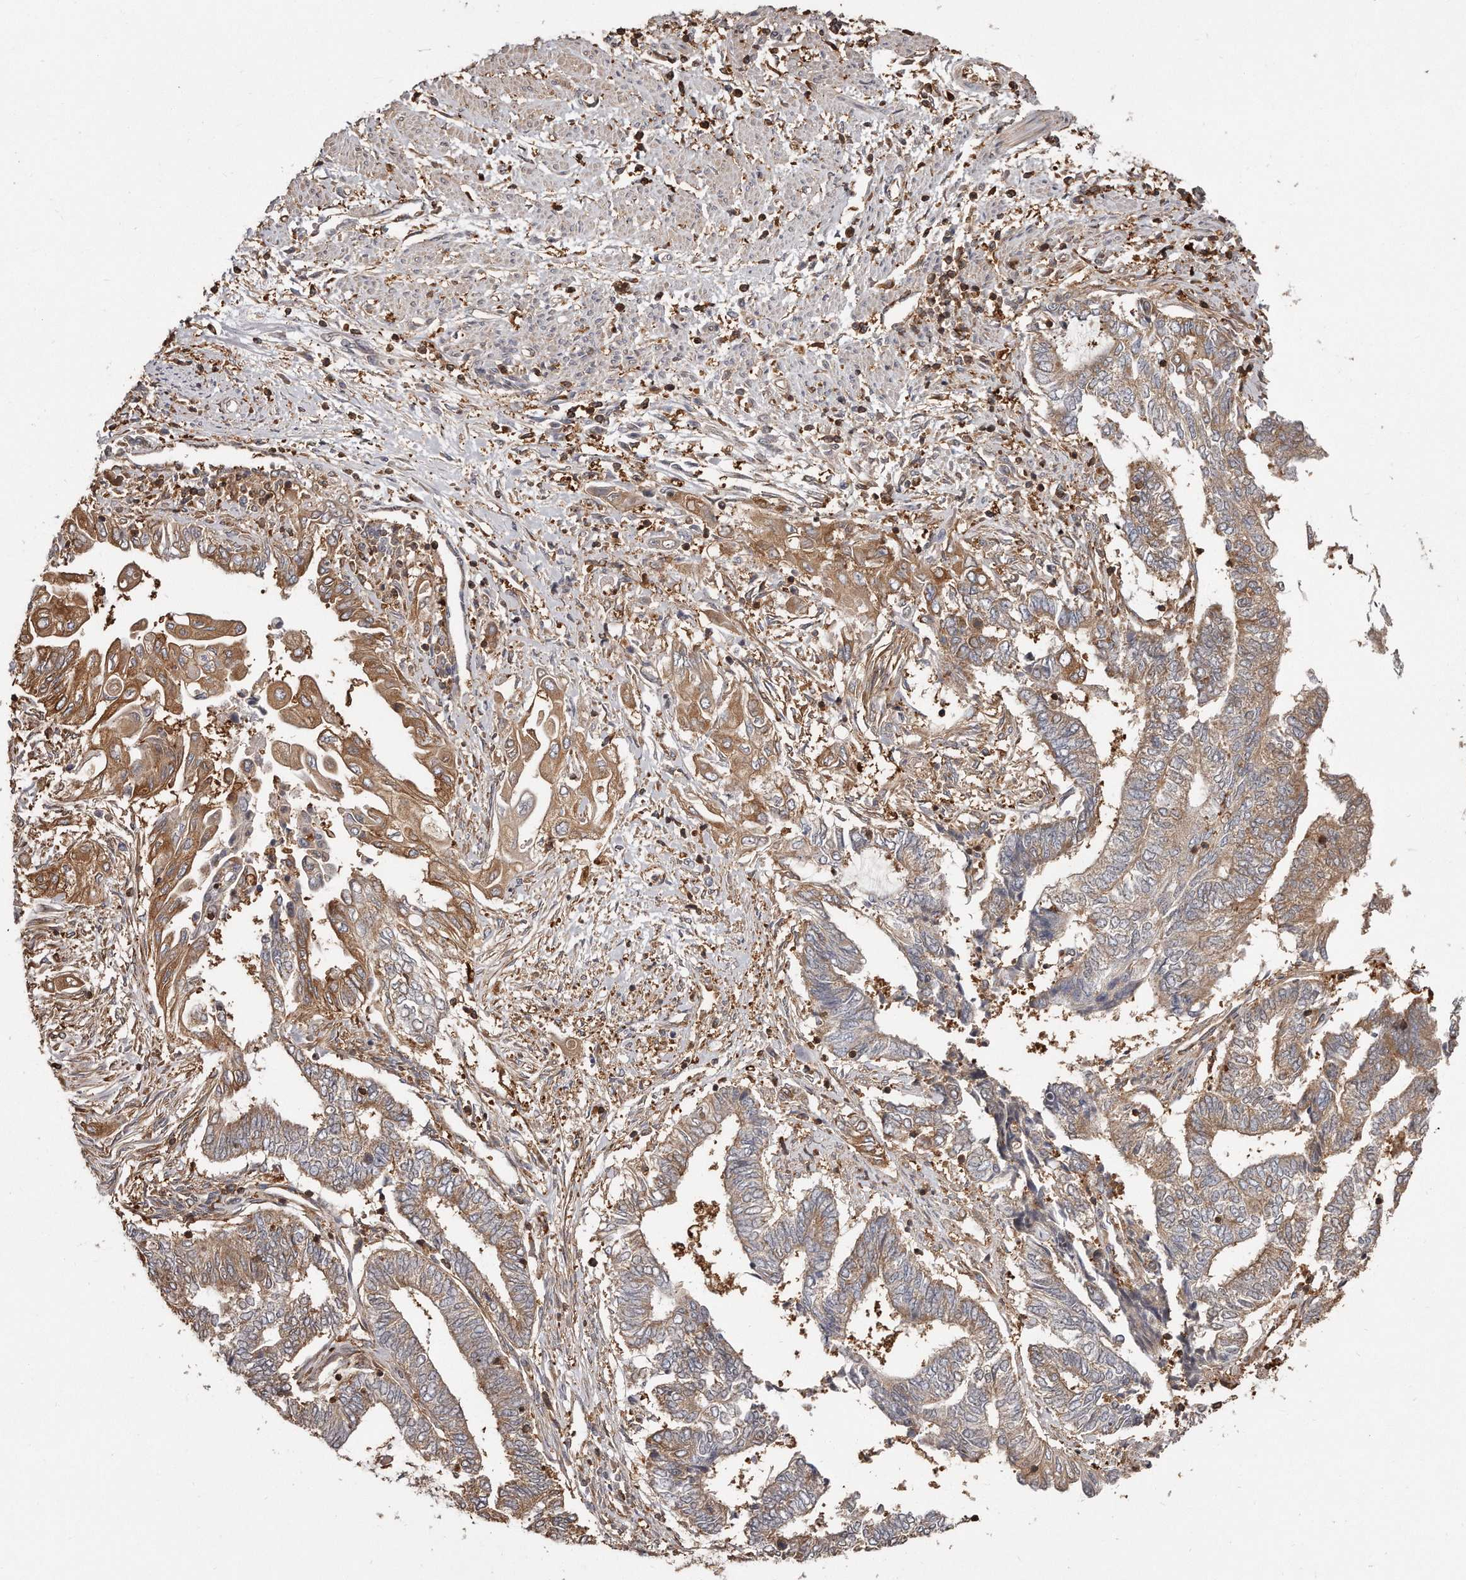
{"staining": {"intensity": "moderate", "quantity": "25%-75%", "location": "cytoplasmic/membranous"}, "tissue": "endometrial cancer", "cell_type": "Tumor cells", "image_type": "cancer", "snomed": [{"axis": "morphology", "description": "Adenocarcinoma, NOS"}, {"axis": "topography", "description": "Uterus"}, {"axis": "topography", "description": "Endometrium"}], "caption": "Endometrial cancer (adenocarcinoma) stained for a protein exhibits moderate cytoplasmic/membranous positivity in tumor cells.", "gene": "CAP1", "patient": {"sex": "female", "age": 70}}